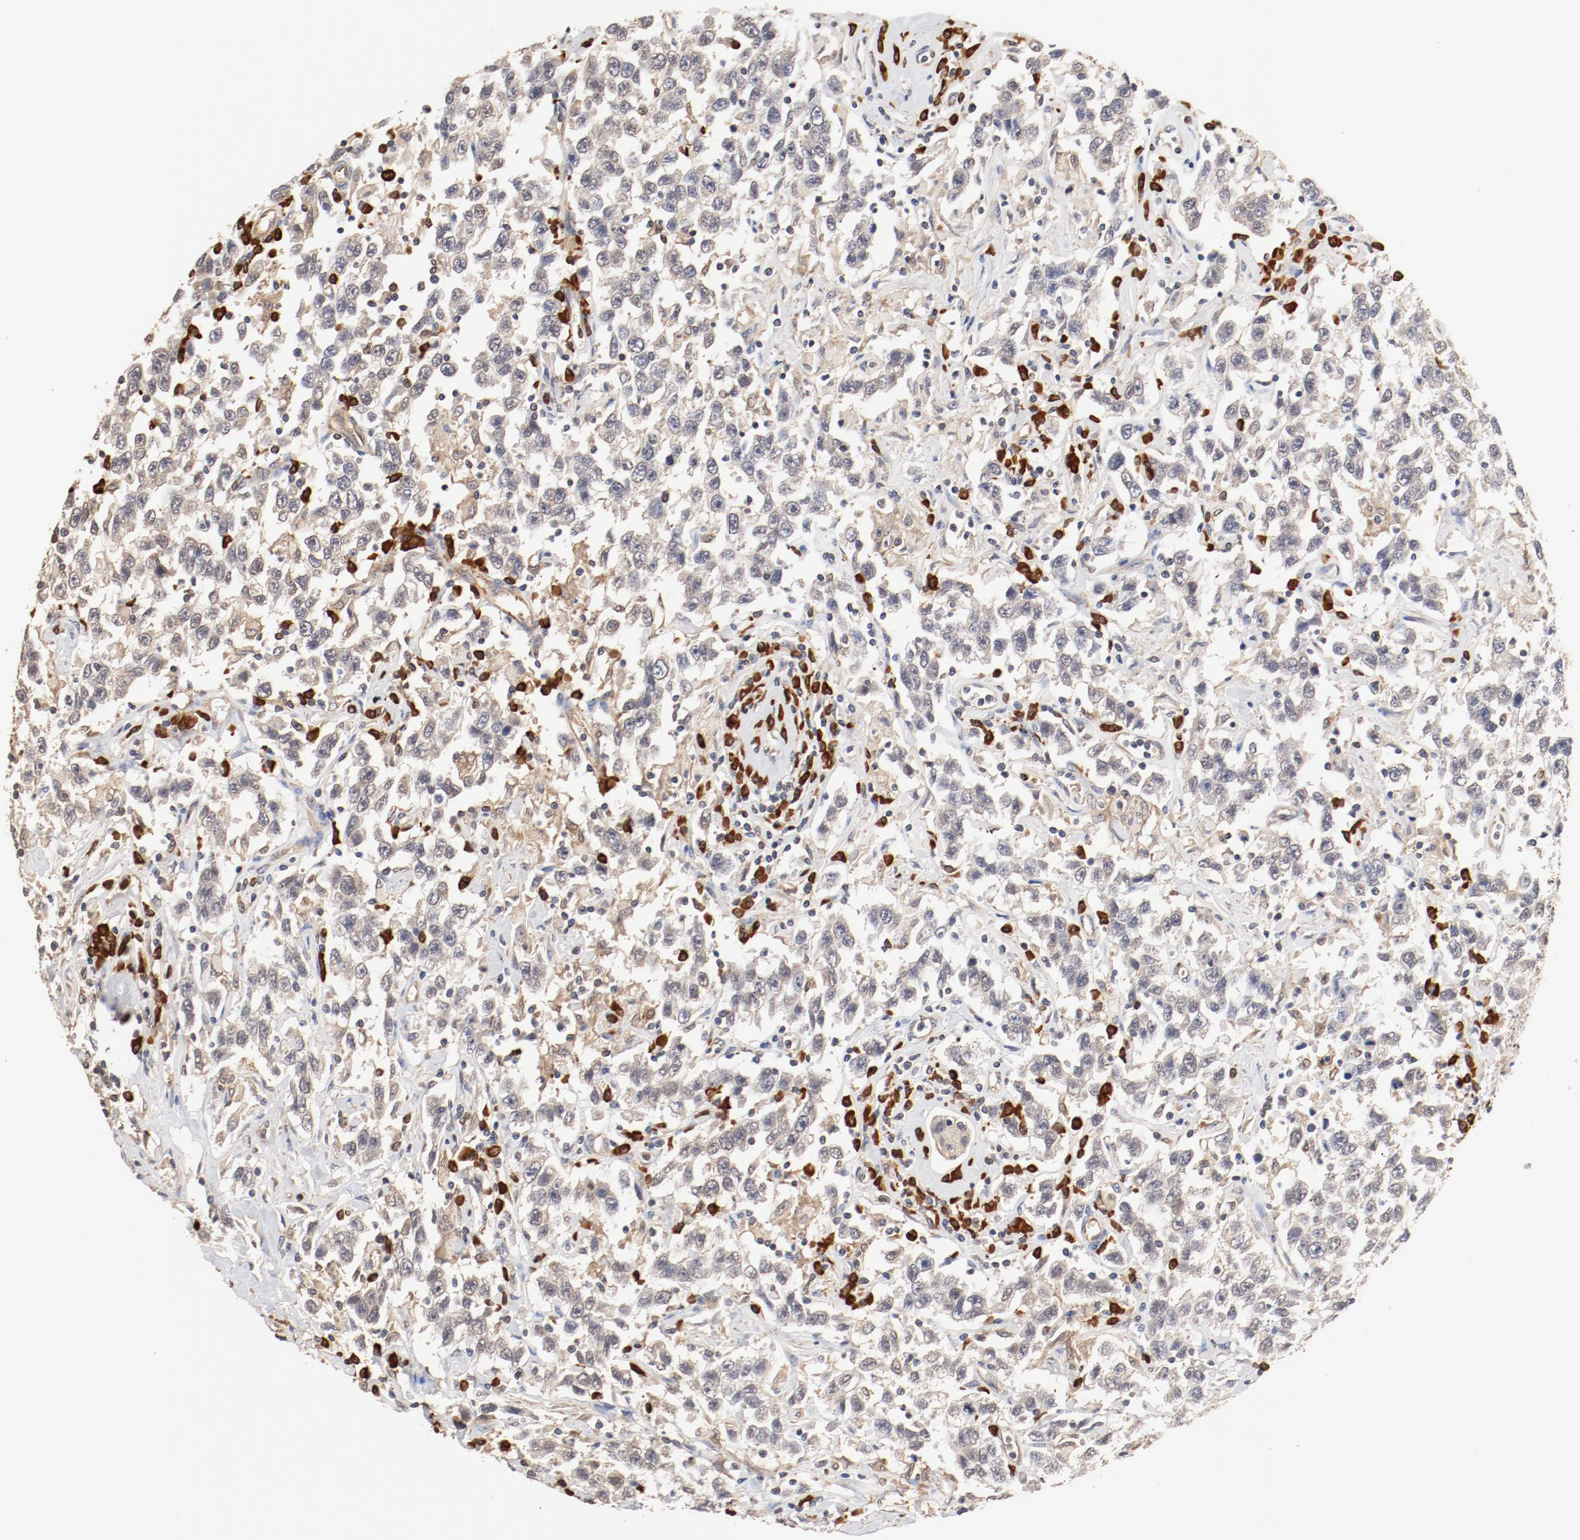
{"staining": {"intensity": "weak", "quantity": "25%-75%", "location": "cytoplasmic/membranous"}, "tissue": "testis cancer", "cell_type": "Tumor cells", "image_type": "cancer", "snomed": [{"axis": "morphology", "description": "Seminoma, NOS"}, {"axis": "topography", "description": "Testis"}], "caption": "Protein analysis of seminoma (testis) tissue shows weak cytoplasmic/membranous staining in about 25%-75% of tumor cells.", "gene": "UBE2J1", "patient": {"sex": "male", "age": 41}}